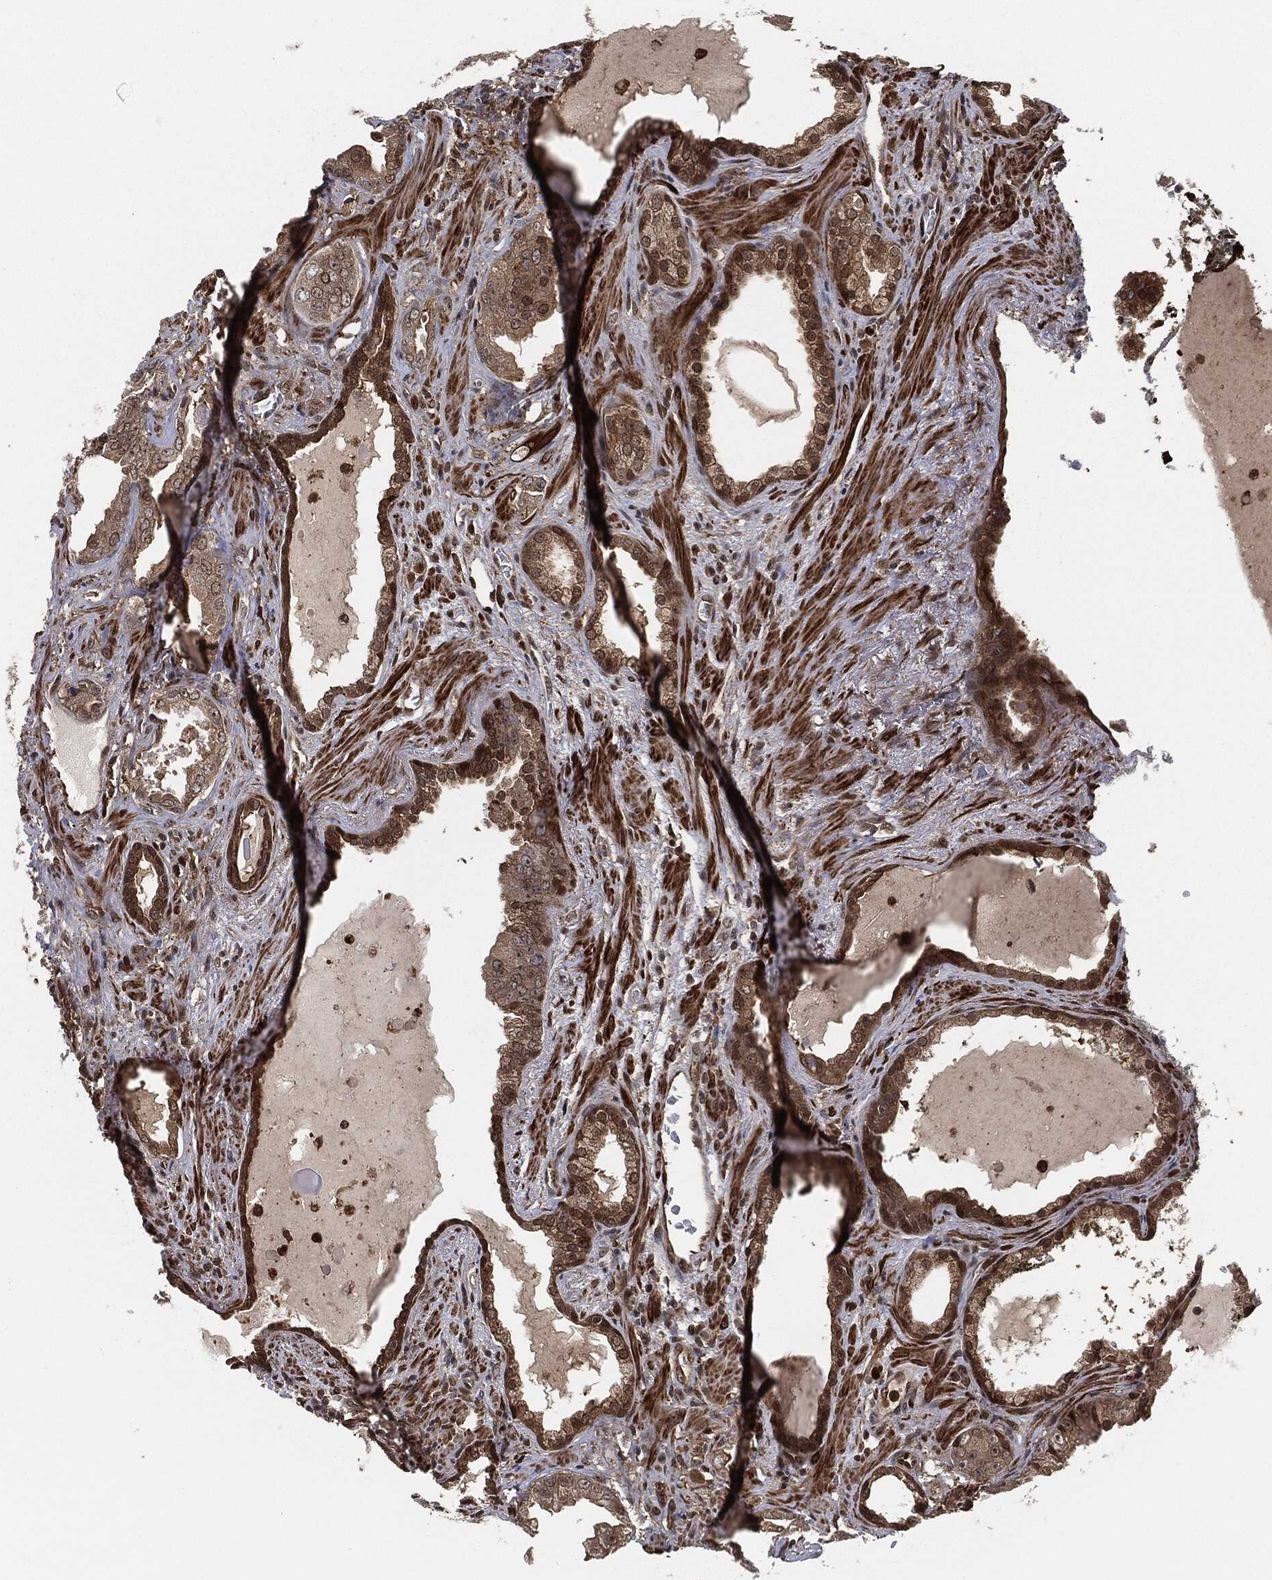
{"staining": {"intensity": "moderate", "quantity": ">75%", "location": "cytoplasmic/membranous,nuclear"}, "tissue": "prostate cancer", "cell_type": "Tumor cells", "image_type": "cancer", "snomed": [{"axis": "morphology", "description": "Adenocarcinoma, Low grade"}, {"axis": "topography", "description": "Prostate"}], "caption": "Moderate cytoplasmic/membranous and nuclear protein expression is present in about >75% of tumor cells in prostate adenocarcinoma (low-grade).", "gene": "CAPRIN2", "patient": {"sex": "male", "age": 62}}